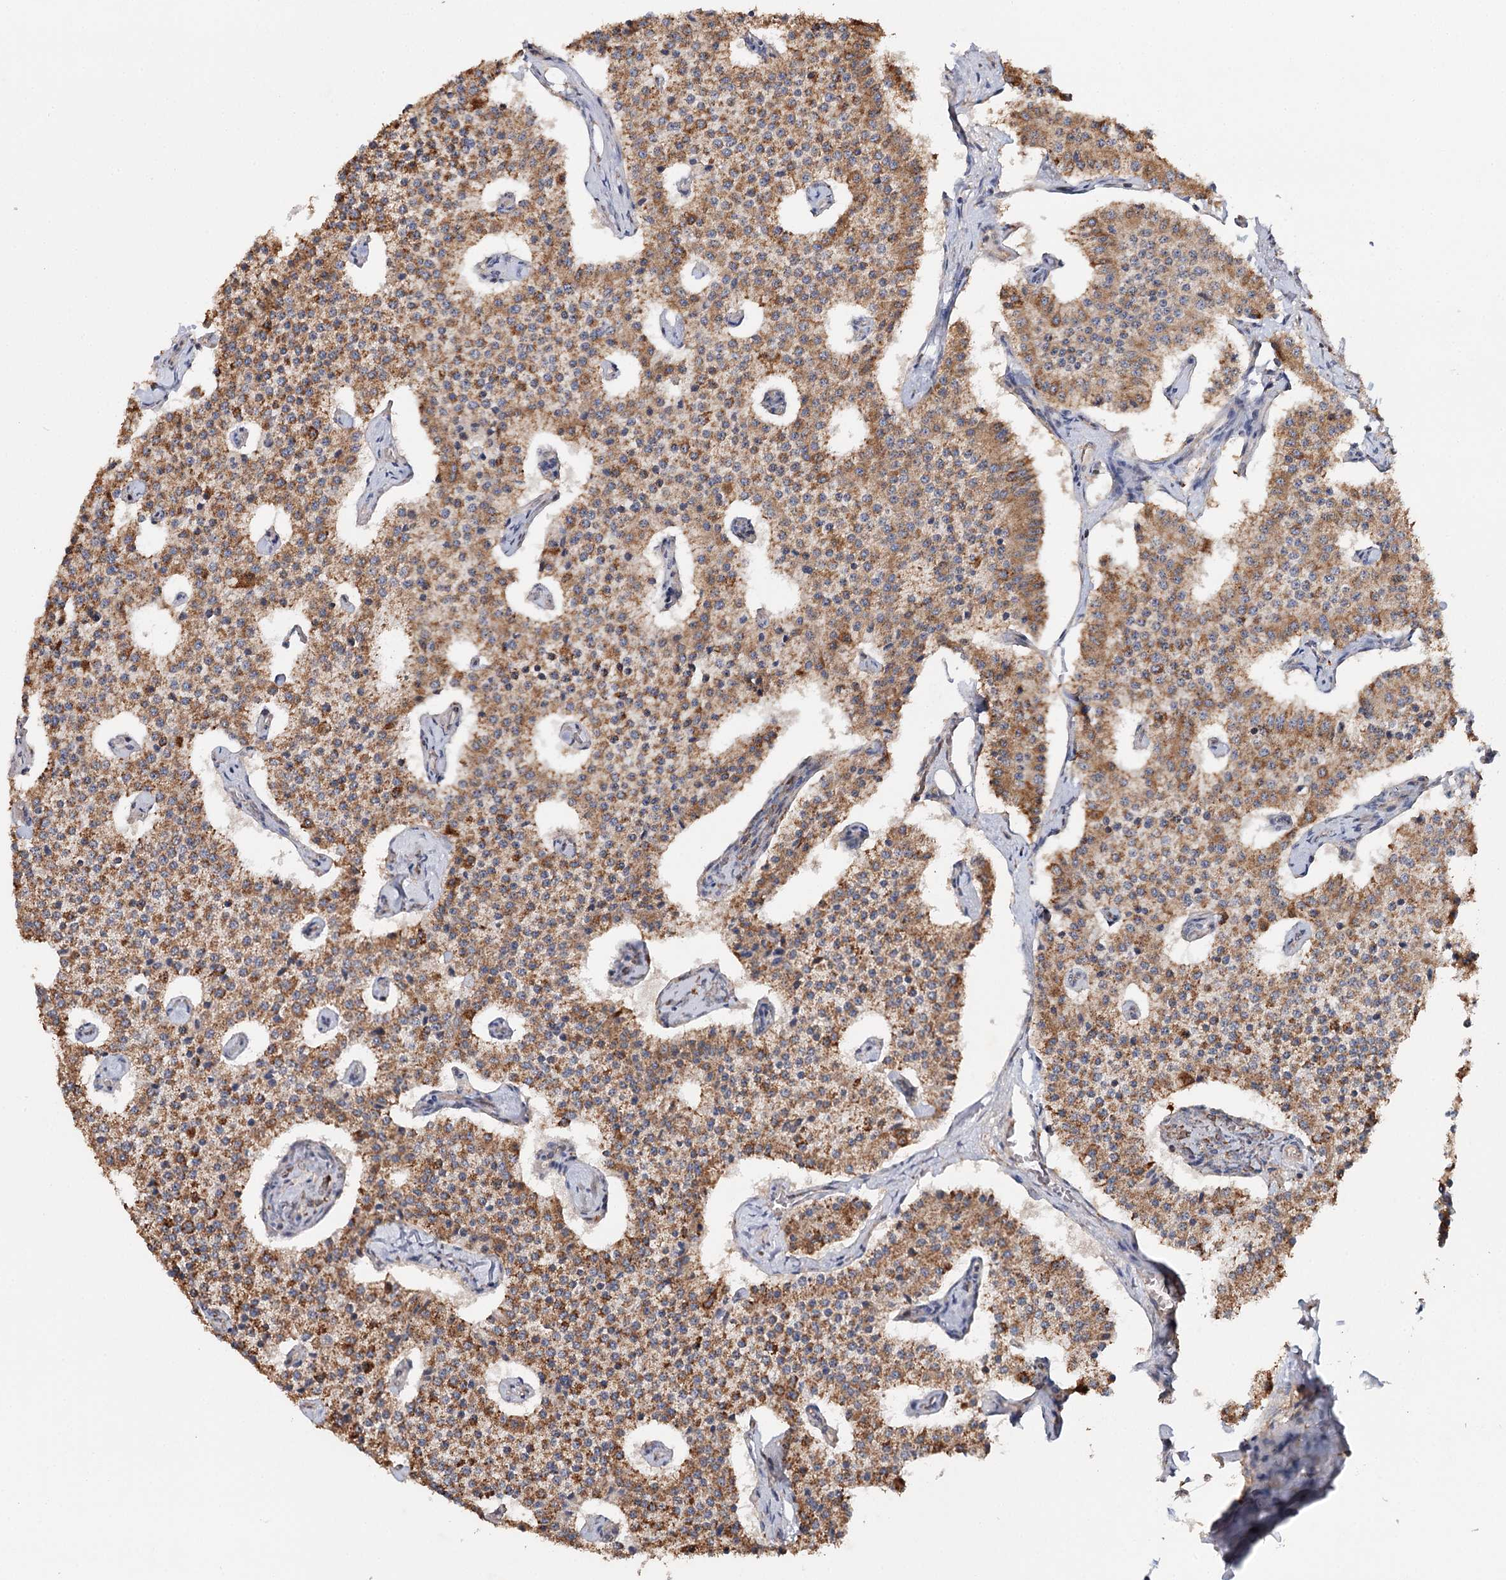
{"staining": {"intensity": "moderate", "quantity": ">75%", "location": "cytoplasmic/membranous"}, "tissue": "carcinoid", "cell_type": "Tumor cells", "image_type": "cancer", "snomed": [{"axis": "morphology", "description": "Carcinoid, malignant, NOS"}, {"axis": "topography", "description": "Colon"}], "caption": "Protein expression by immunohistochemistry shows moderate cytoplasmic/membranous expression in approximately >75% of tumor cells in malignant carcinoid.", "gene": "PIK3CB", "patient": {"sex": "female", "age": 52}}